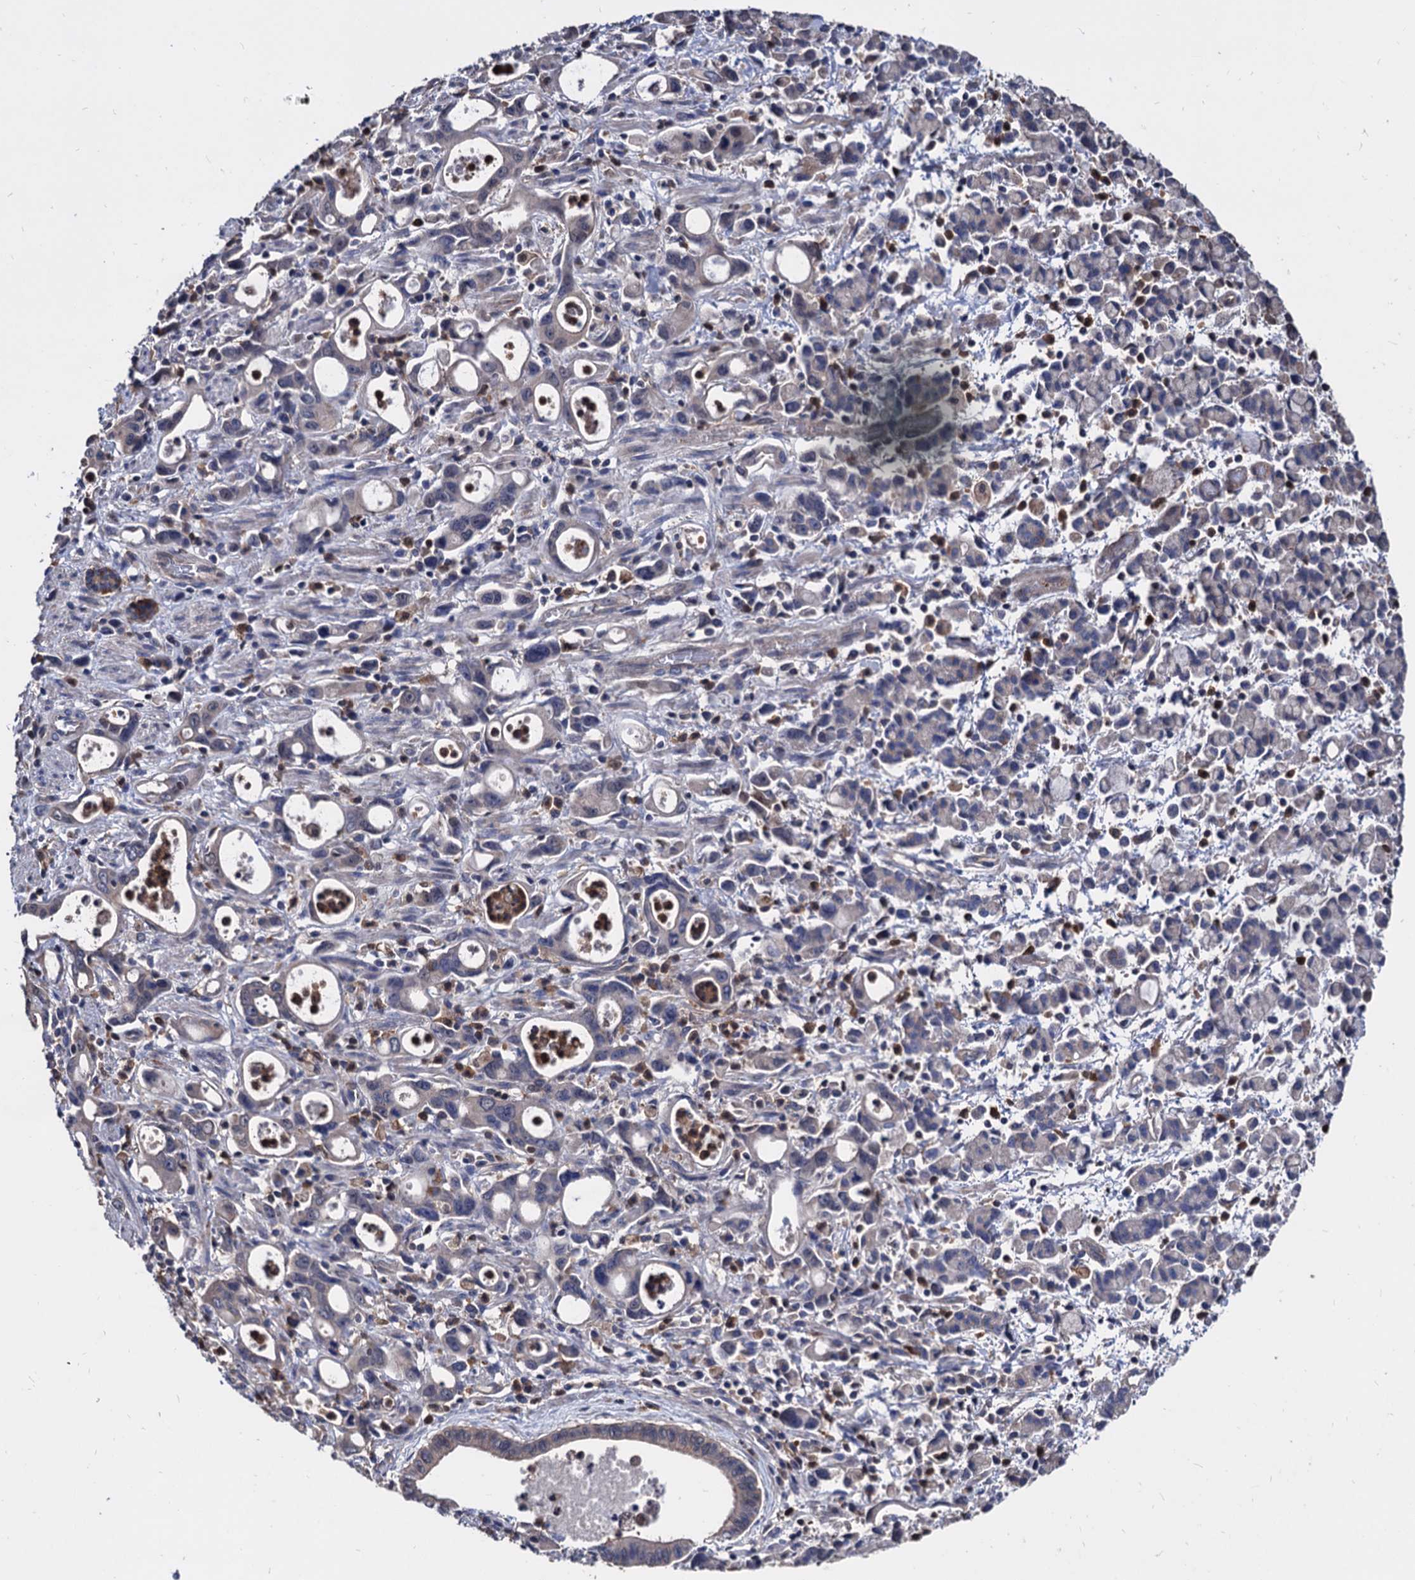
{"staining": {"intensity": "negative", "quantity": "none", "location": "none"}, "tissue": "stomach cancer", "cell_type": "Tumor cells", "image_type": "cancer", "snomed": [{"axis": "morphology", "description": "Adenocarcinoma, NOS"}, {"axis": "topography", "description": "Stomach, lower"}], "caption": "This histopathology image is of stomach cancer stained with immunohistochemistry to label a protein in brown with the nuclei are counter-stained blue. There is no positivity in tumor cells. Nuclei are stained in blue.", "gene": "CPPED1", "patient": {"sex": "female", "age": 43}}